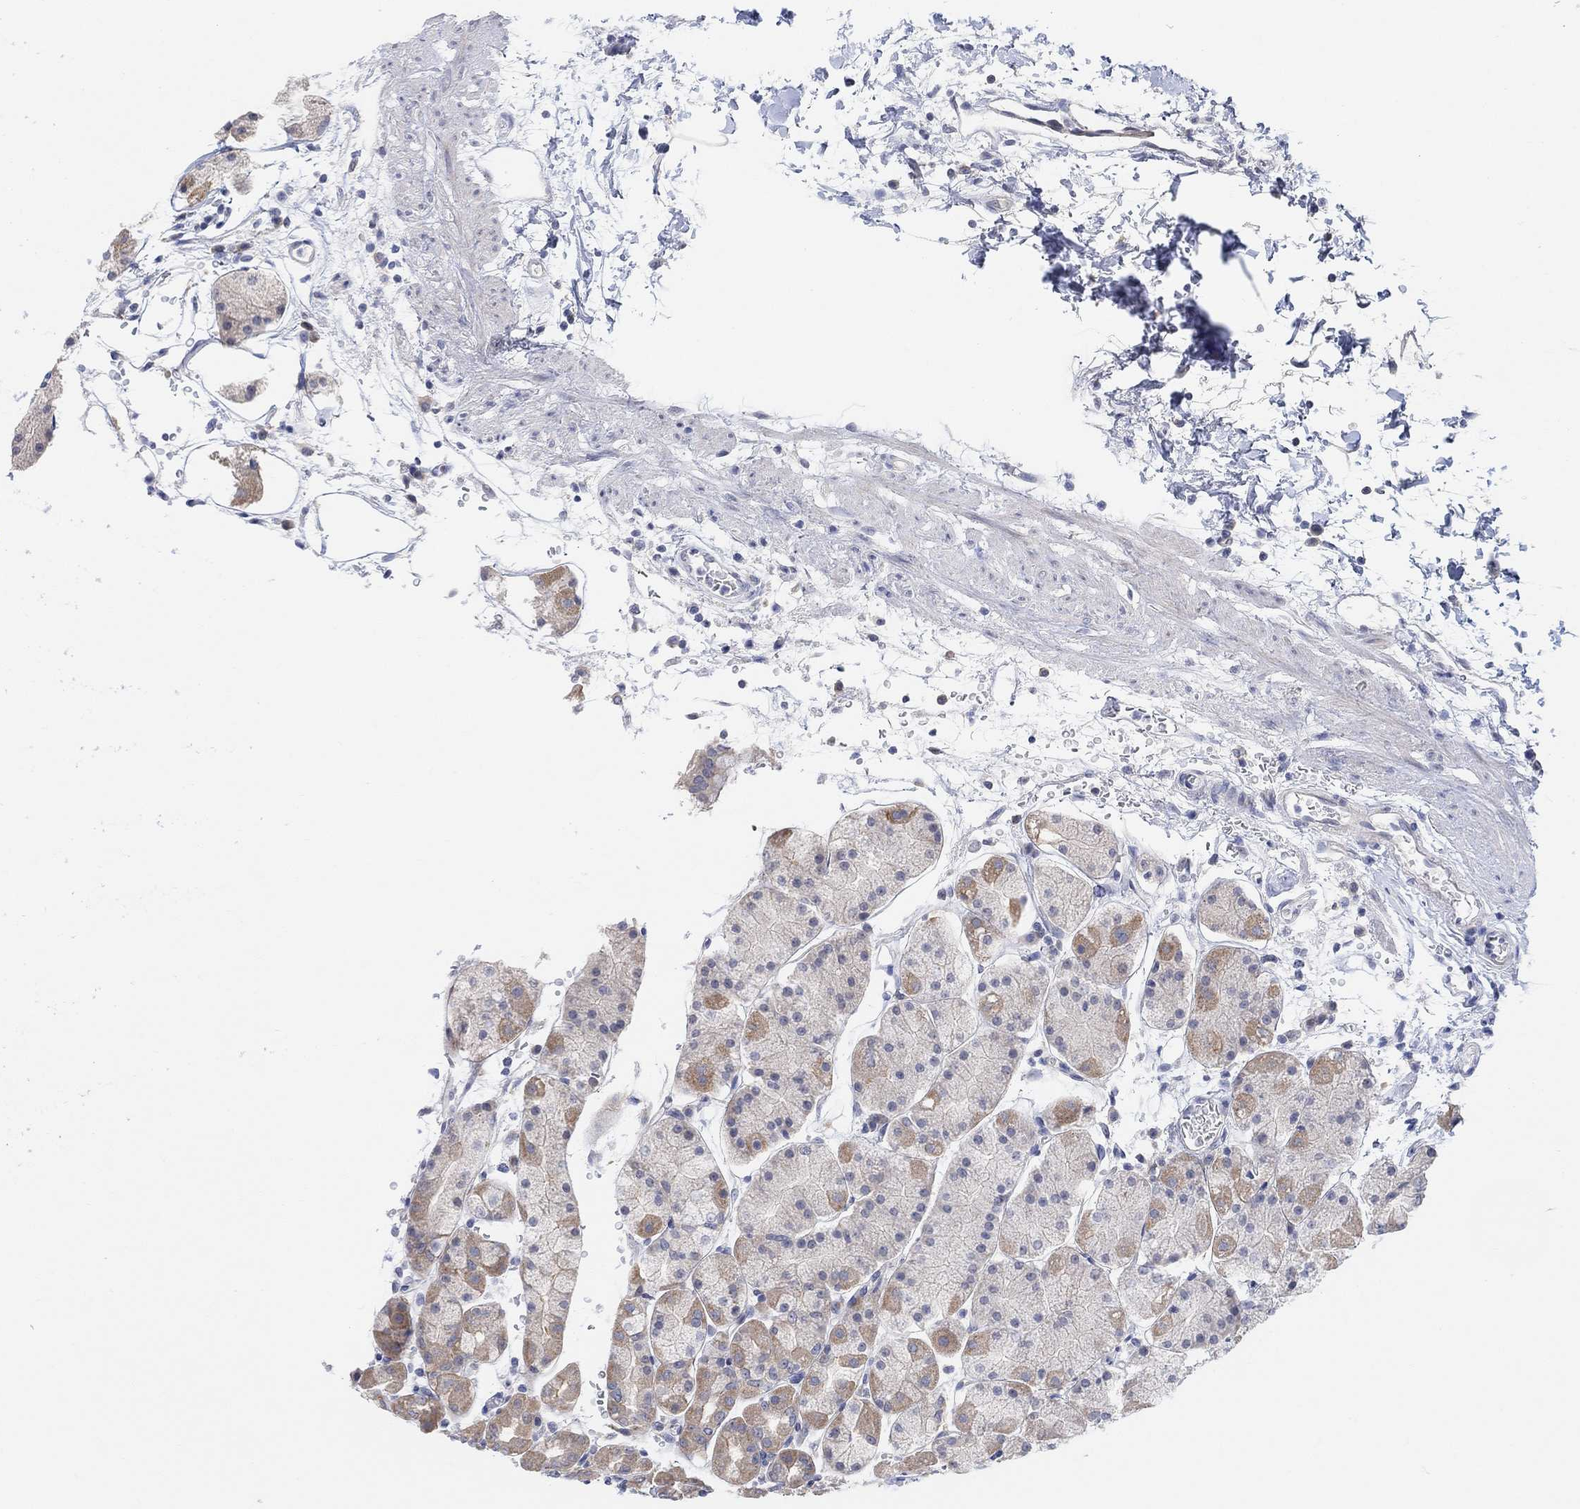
{"staining": {"intensity": "moderate", "quantity": "25%-75%", "location": "cytoplasmic/membranous"}, "tissue": "stomach", "cell_type": "Glandular cells", "image_type": "normal", "snomed": [{"axis": "morphology", "description": "Normal tissue, NOS"}, {"axis": "topography", "description": "Stomach"}], "caption": "Protein staining demonstrates moderate cytoplasmic/membranous positivity in approximately 25%-75% of glandular cells in benign stomach. (brown staining indicates protein expression, while blue staining denotes nuclei).", "gene": "CNTF", "patient": {"sex": "male", "age": 54}}